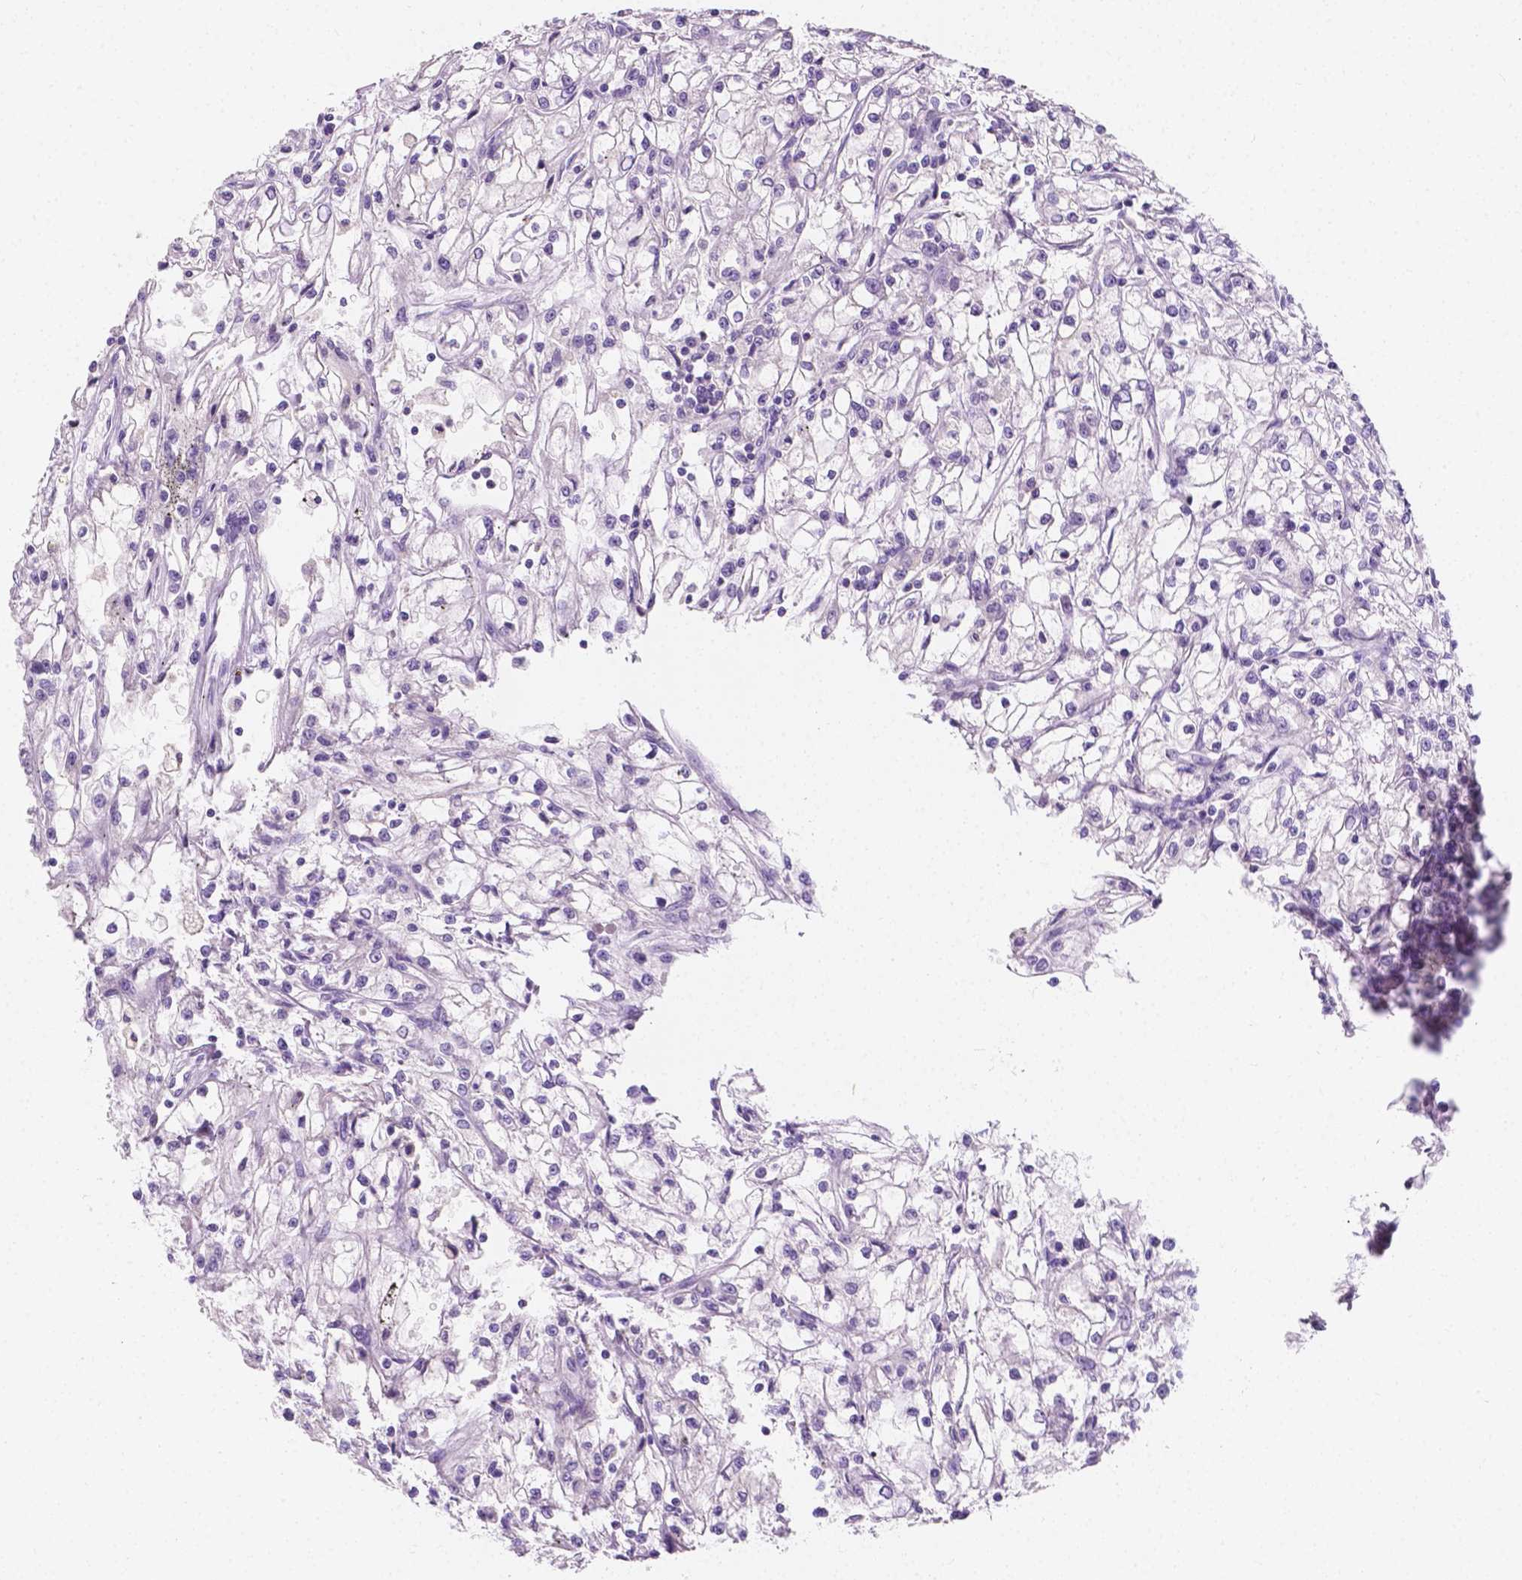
{"staining": {"intensity": "negative", "quantity": "none", "location": "none"}, "tissue": "renal cancer", "cell_type": "Tumor cells", "image_type": "cancer", "snomed": [{"axis": "morphology", "description": "Adenocarcinoma, NOS"}, {"axis": "topography", "description": "Kidney"}], "caption": "Renal adenocarcinoma was stained to show a protein in brown. There is no significant positivity in tumor cells.", "gene": "SIRT2", "patient": {"sex": "female", "age": 59}}